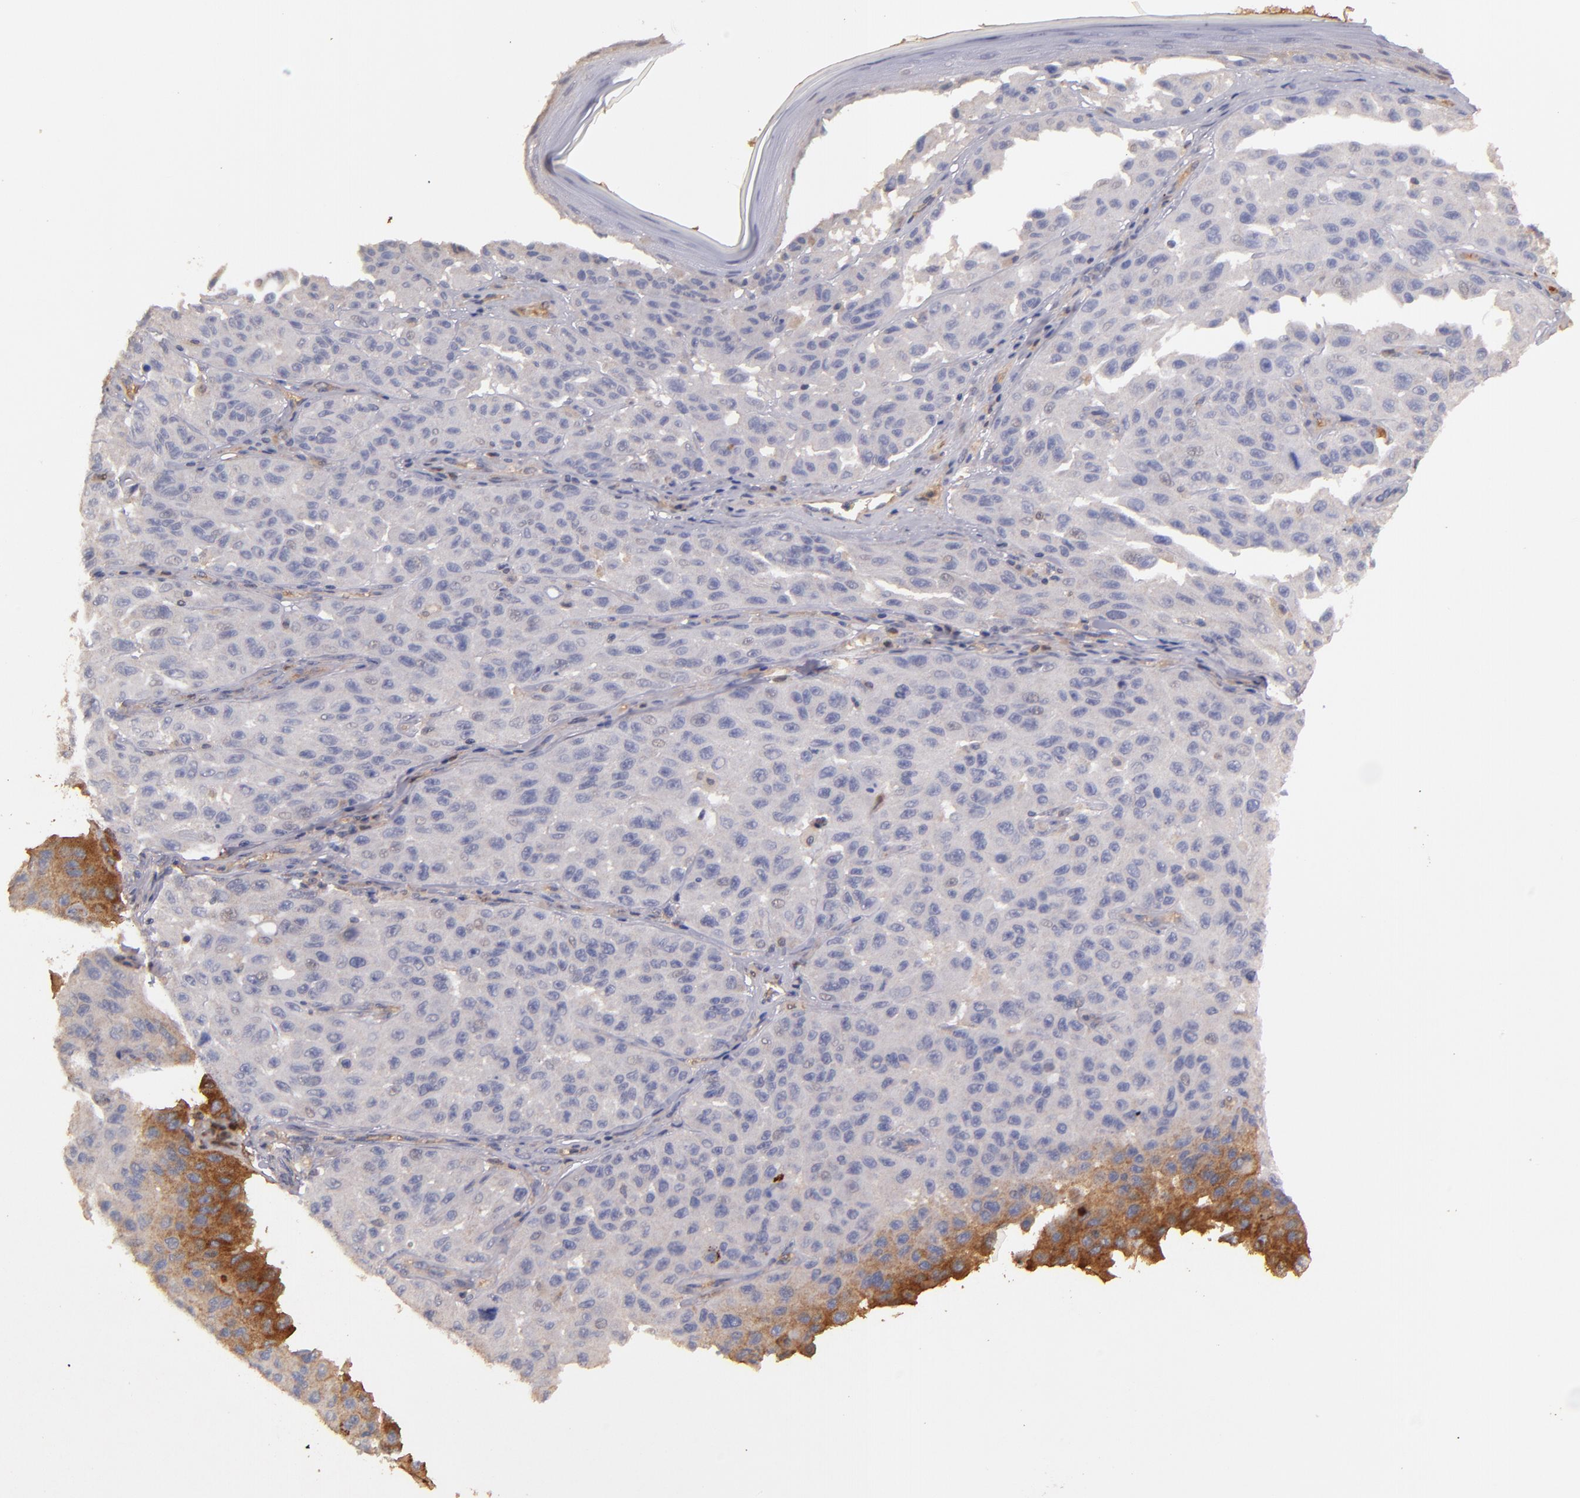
{"staining": {"intensity": "negative", "quantity": "none", "location": "none"}, "tissue": "melanoma", "cell_type": "Tumor cells", "image_type": "cancer", "snomed": [{"axis": "morphology", "description": "Malignant melanoma, NOS"}, {"axis": "topography", "description": "Skin"}], "caption": "There is no significant positivity in tumor cells of melanoma.", "gene": "SERPINC1", "patient": {"sex": "male", "age": 30}}